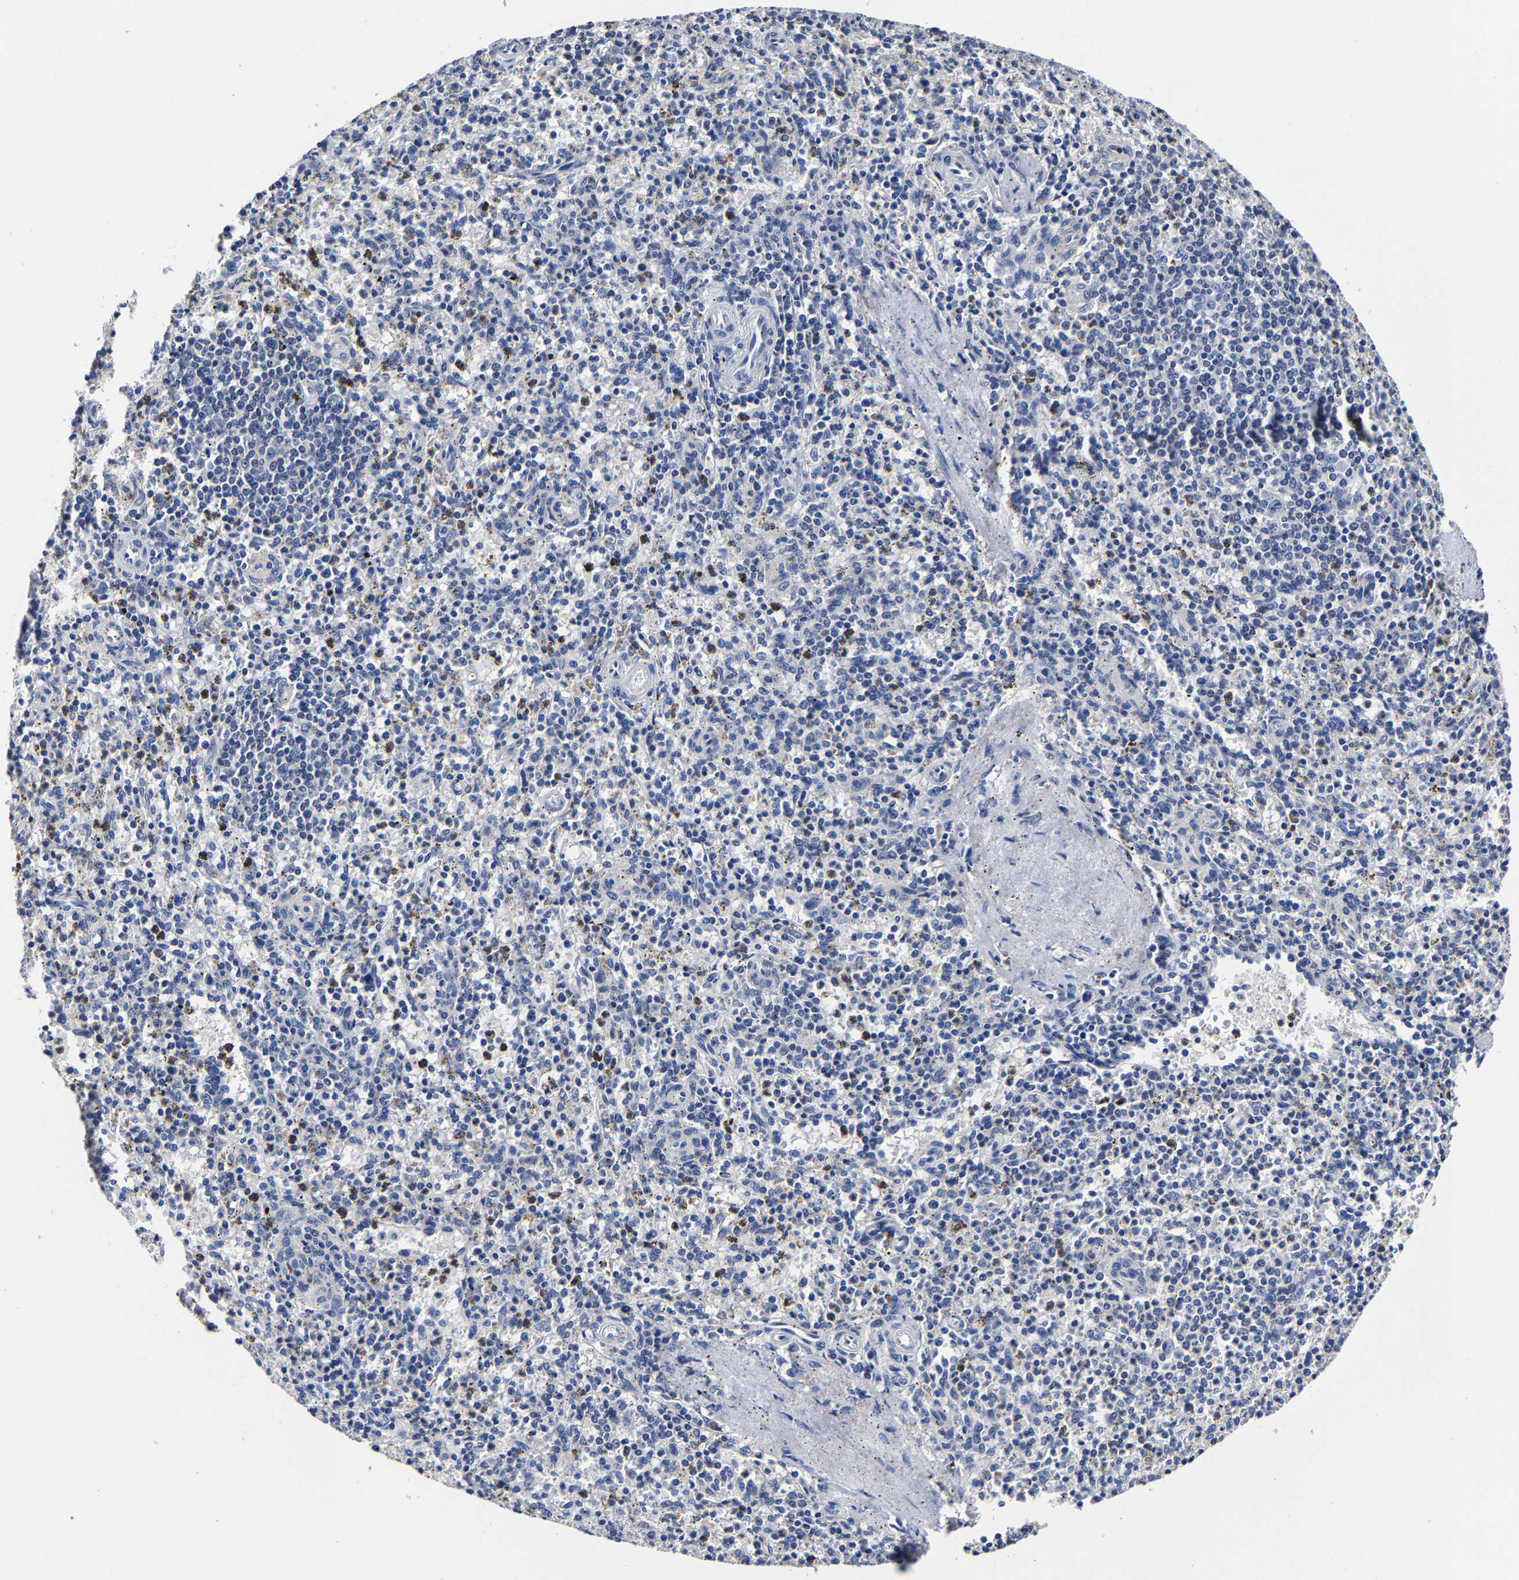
{"staining": {"intensity": "negative", "quantity": "none", "location": "none"}, "tissue": "spleen", "cell_type": "Cells in red pulp", "image_type": "normal", "snomed": [{"axis": "morphology", "description": "Normal tissue, NOS"}, {"axis": "topography", "description": "Spleen"}], "caption": "Spleen stained for a protein using IHC shows no expression cells in red pulp.", "gene": "AKAP4", "patient": {"sex": "male", "age": 72}}